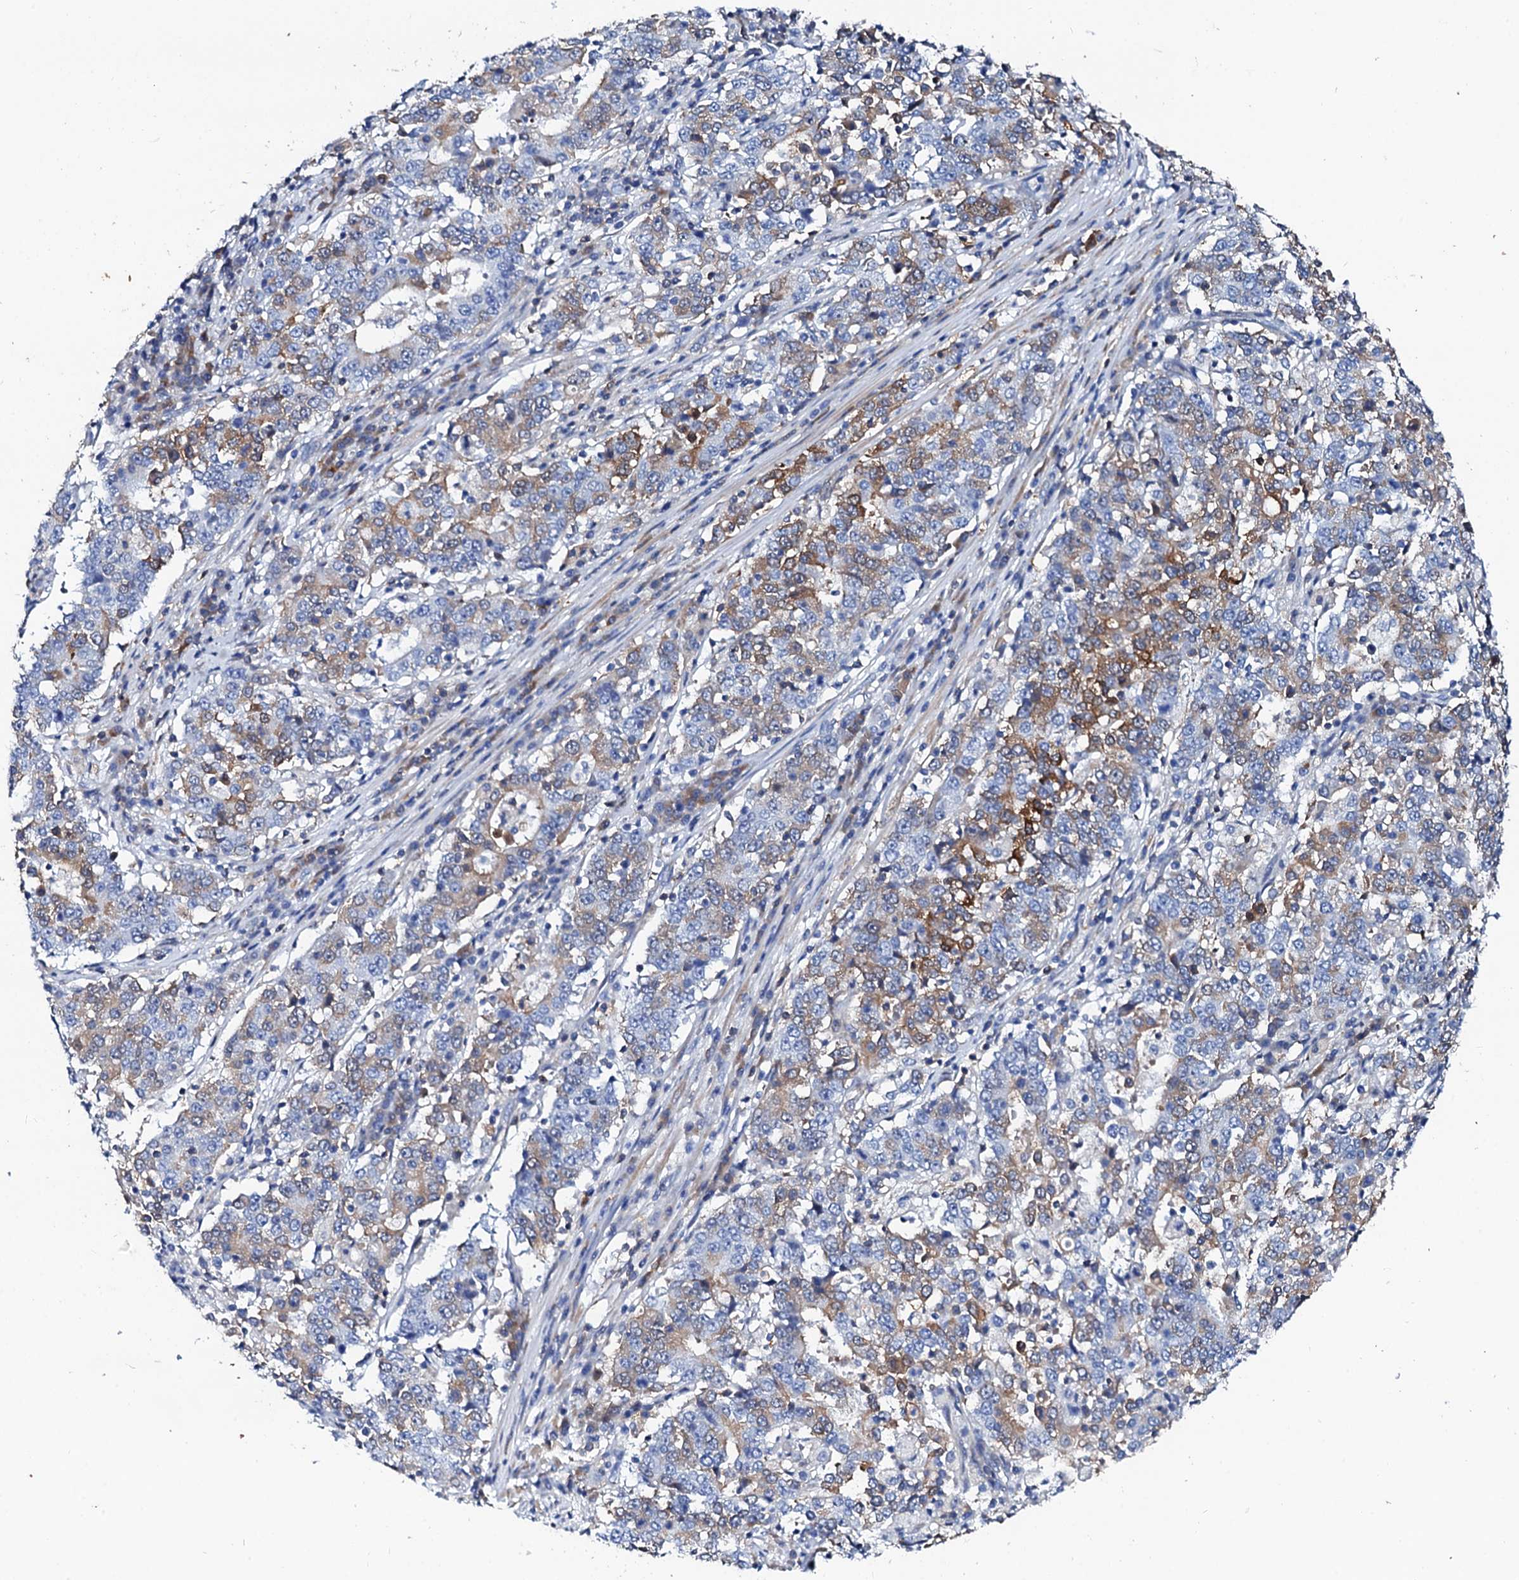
{"staining": {"intensity": "weak", "quantity": "<25%", "location": "cytoplasmic/membranous"}, "tissue": "stomach cancer", "cell_type": "Tumor cells", "image_type": "cancer", "snomed": [{"axis": "morphology", "description": "Adenocarcinoma, NOS"}, {"axis": "topography", "description": "Stomach"}], "caption": "Protein analysis of adenocarcinoma (stomach) reveals no significant positivity in tumor cells.", "gene": "GLB1L3", "patient": {"sex": "male", "age": 59}}